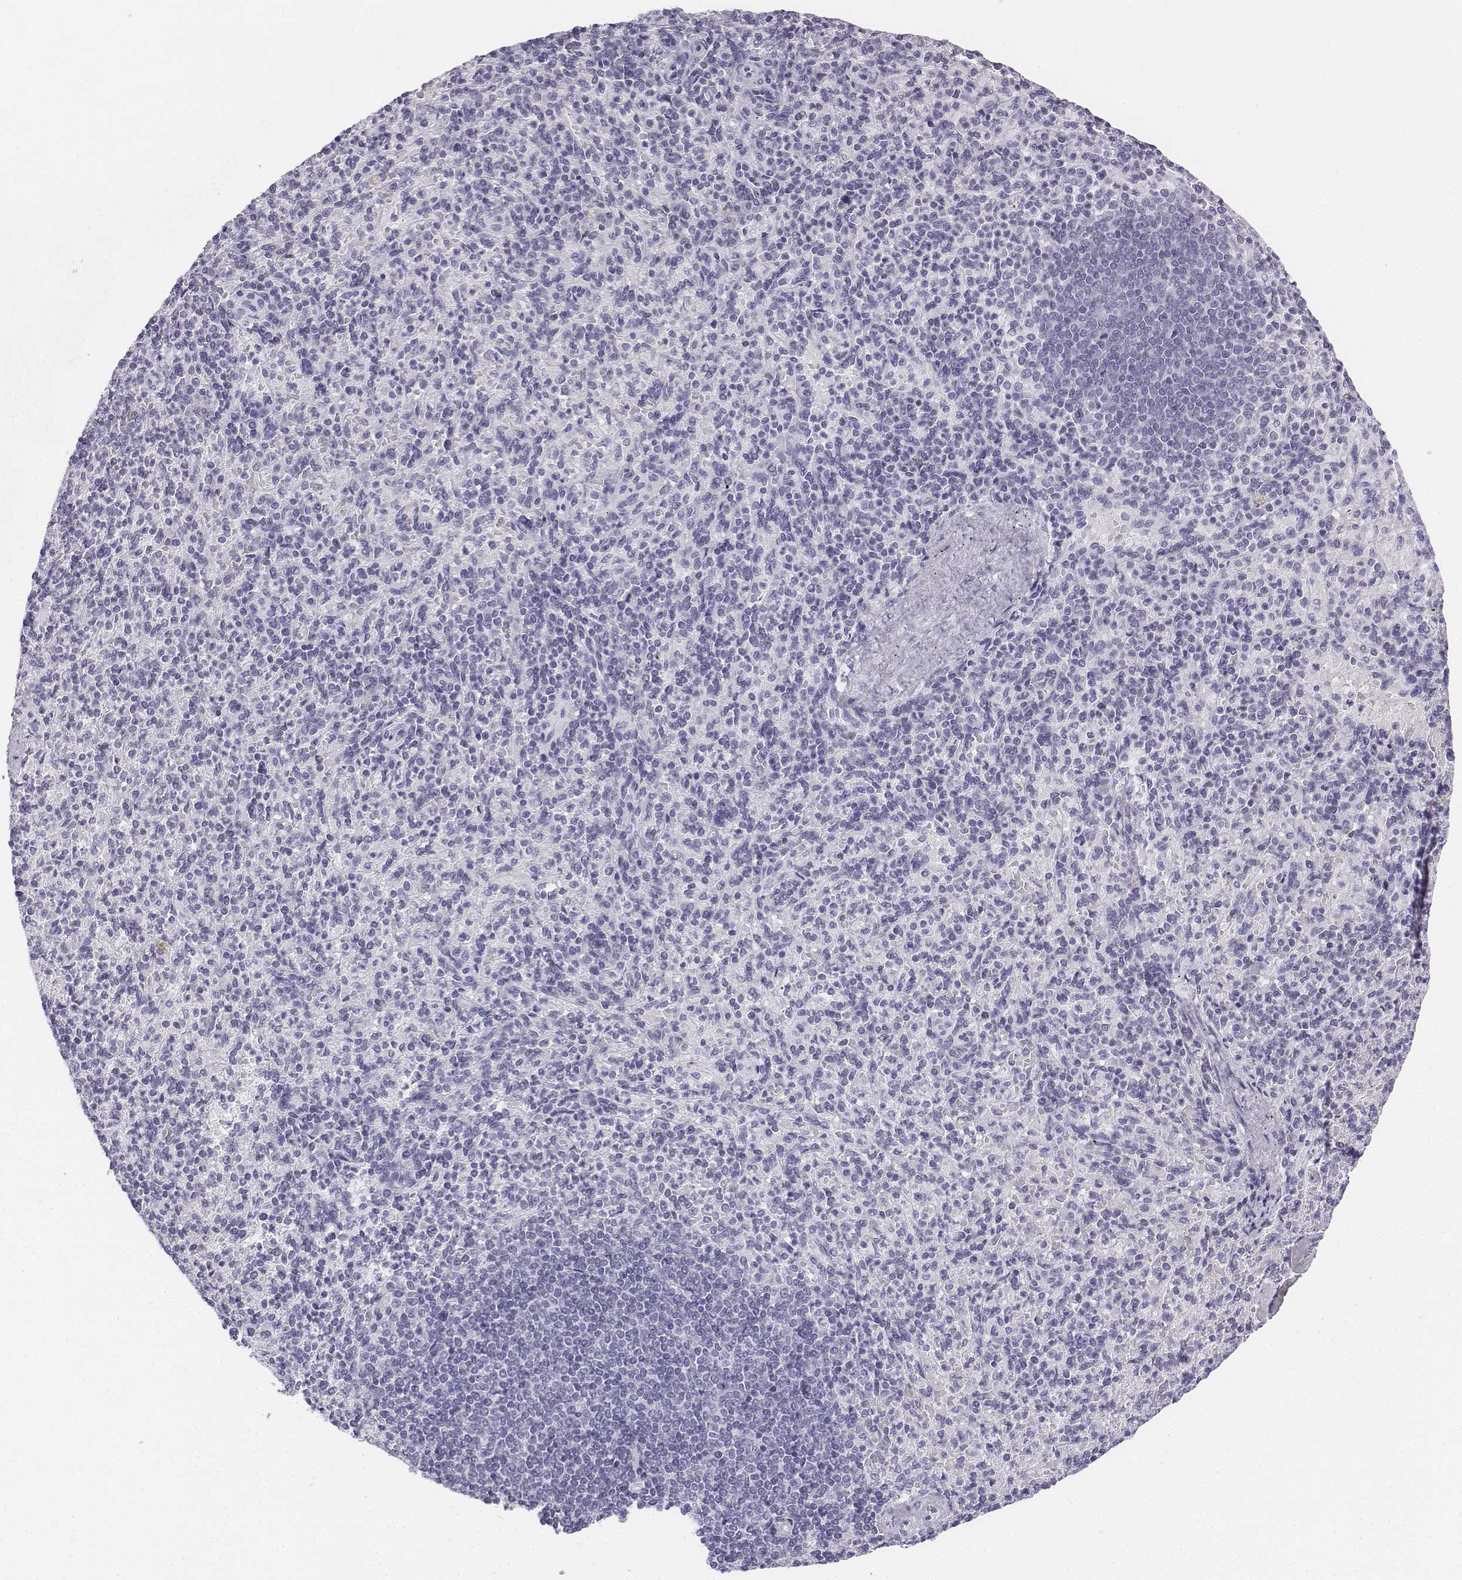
{"staining": {"intensity": "negative", "quantity": "none", "location": "none"}, "tissue": "spleen", "cell_type": "Cells in red pulp", "image_type": "normal", "snomed": [{"axis": "morphology", "description": "Normal tissue, NOS"}, {"axis": "topography", "description": "Spleen"}], "caption": "Protein analysis of benign spleen displays no significant staining in cells in red pulp. The staining was performed using DAB (3,3'-diaminobenzidine) to visualize the protein expression in brown, while the nuclei were stained in blue with hematoxylin (Magnification: 20x).", "gene": "UCN2", "patient": {"sex": "female", "age": 74}}